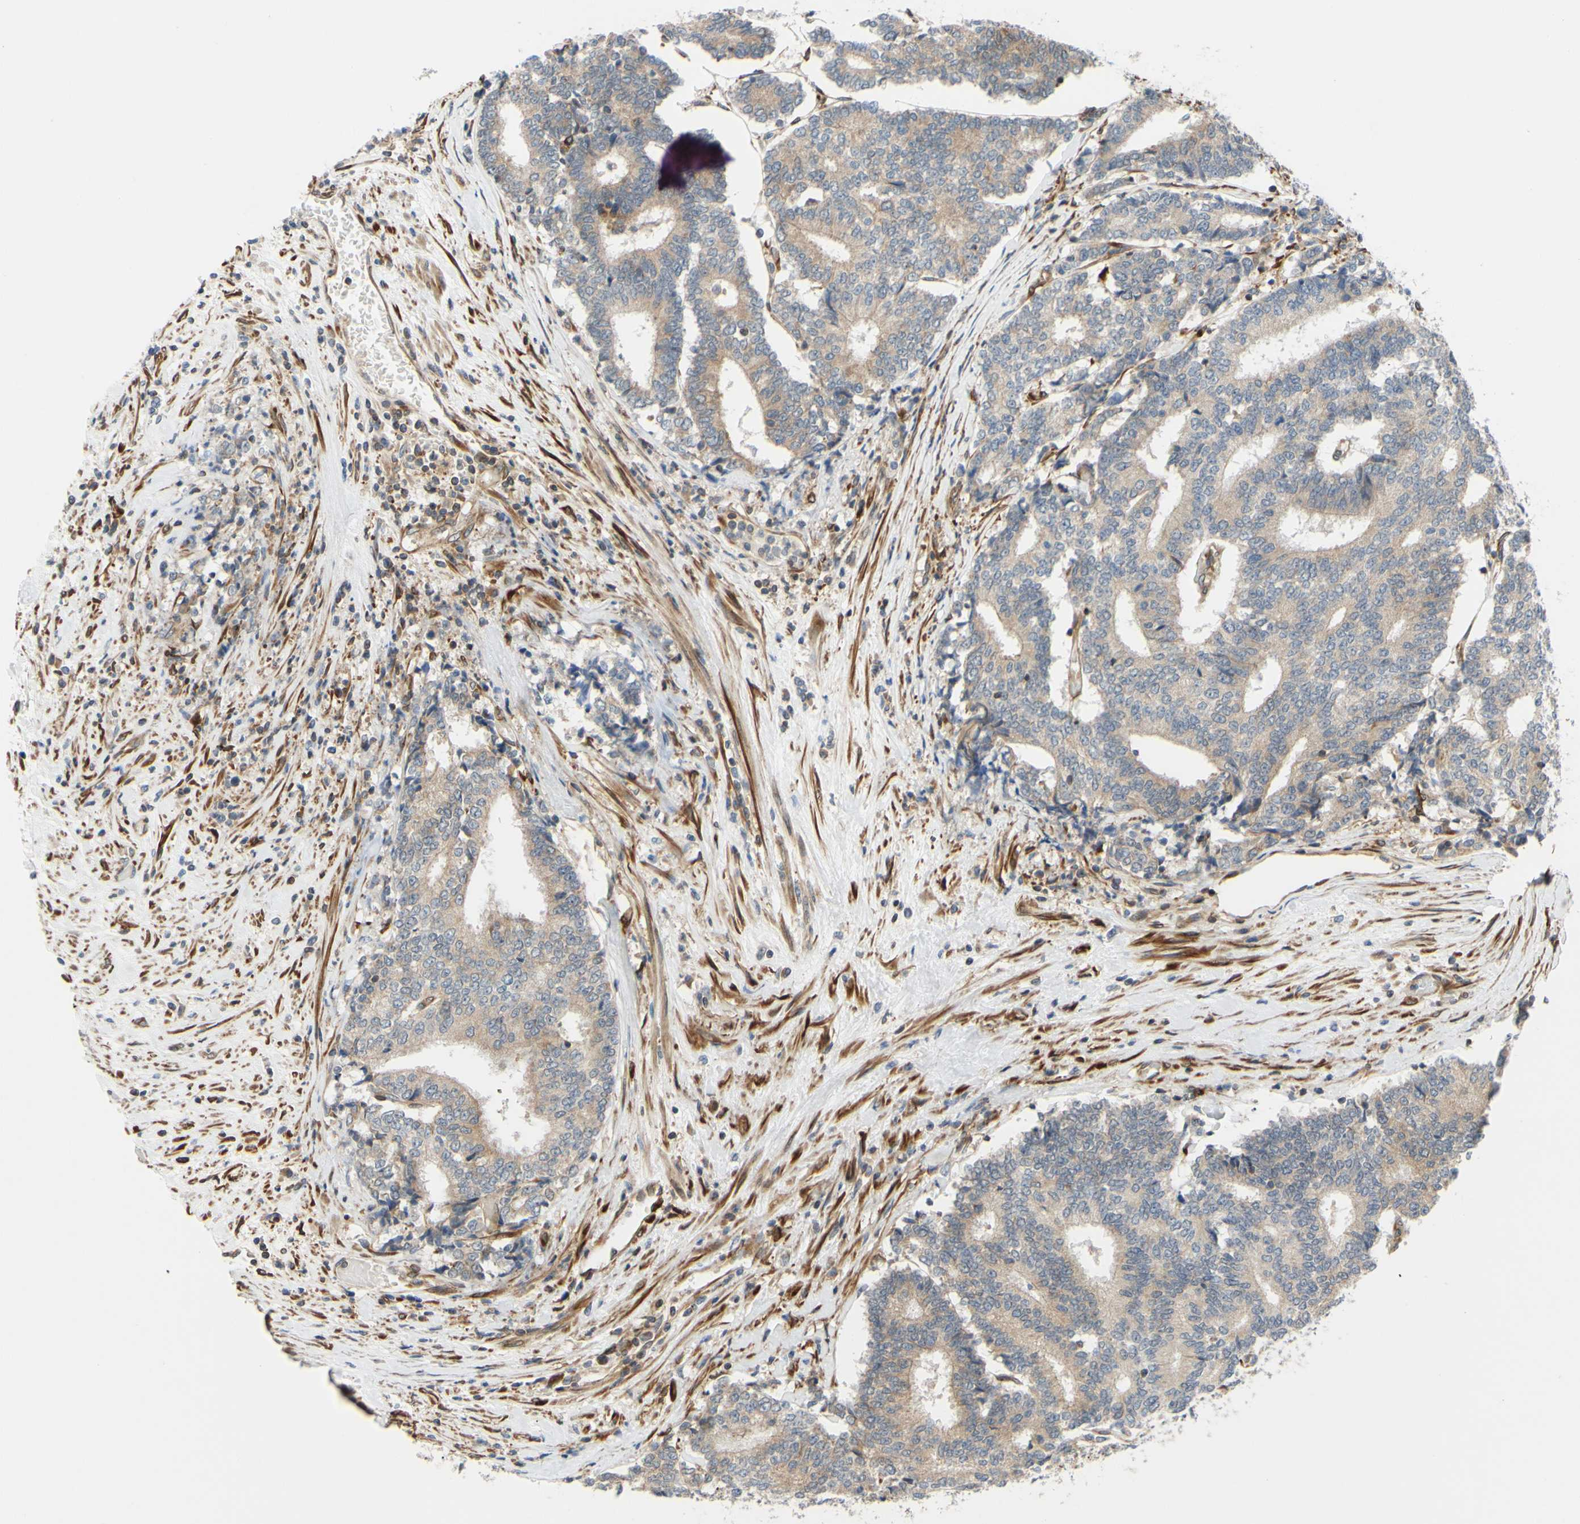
{"staining": {"intensity": "weak", "quantity": ">75%", "location": "cytoplasmic/membranous"}, "tissue": "prostate cancer", "cell_type": "Tumor cells", "image_type": "cancer", "snomed": [{"axis": "morphology", "description": "Normal tissue, NOS"}, {"axis": "morphology", "description": "Adenocarcinoma, High grade"}, {"axis": "topography", "description": "Prostate"}, {"axis": "topography", "description": "Seminal veicle"}], "caption": "This is a micrograph of IHC staining of prostate cancer (adenocarcinoma (high-grade)), which shows weak expression in the cytoplasmic/membranous of tumor cells.", "gene": "PRAF2", "patient": {"sex": "male", "age": 55}}